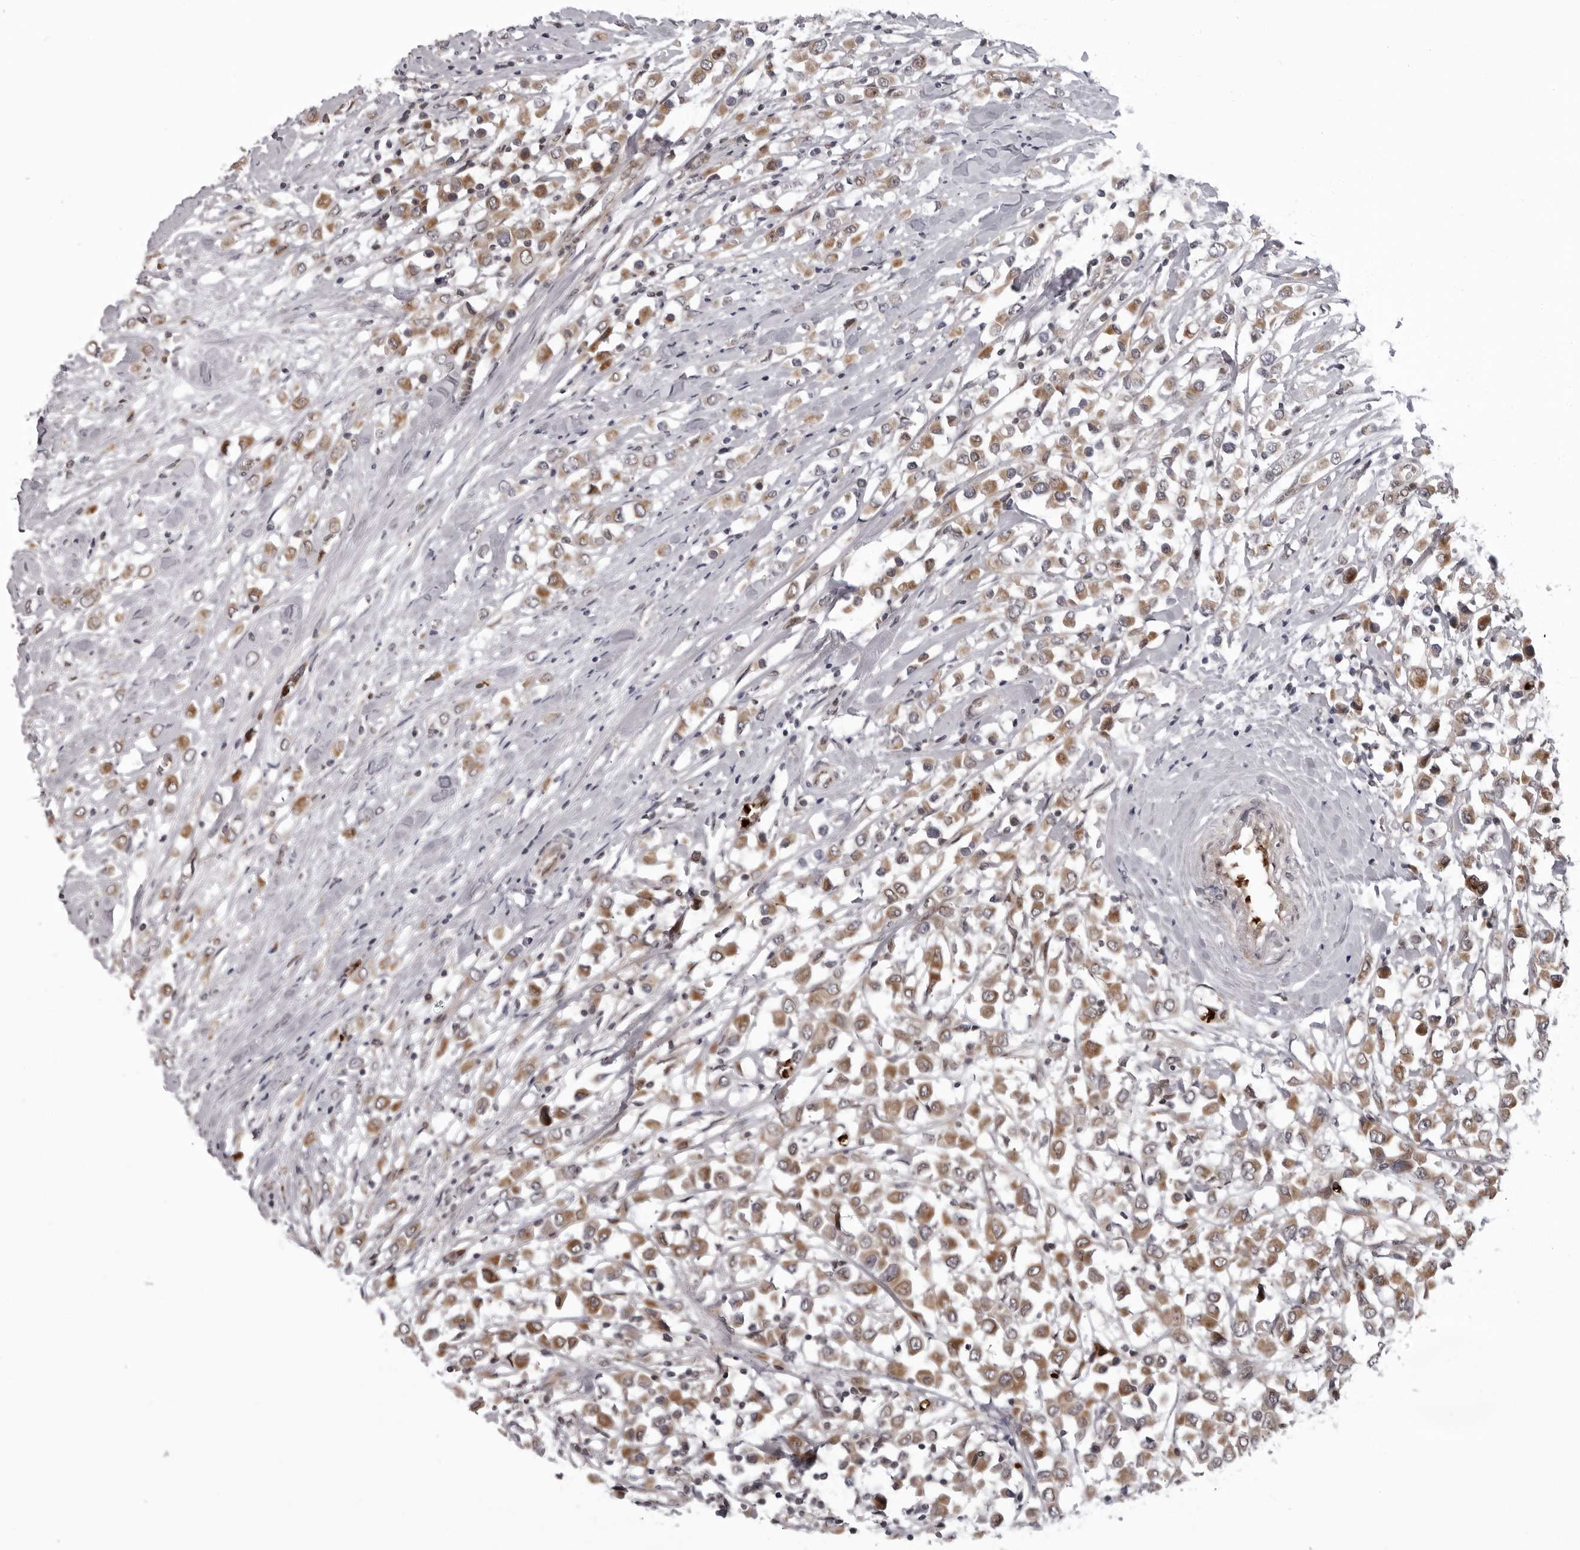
{"staining": {"intensity": "moderate", "quantity": ">75%", "location": "cytoplasmic/membranous"}, "tissue": "breast cancer", "cell_type": "Tumor cells", "image_type": "cancer", "snomed": [{"axis": "morphology", "description": "Duct carcinoma"}, {"axis": "topography", "description": "Breast"}], "caption": "High-power microscopy captured an immunohistochemistry histopathology image of breast cancer (intraductal carcinoma), revealing moderate cytoplasmic/membranous staining in approximately >75% of tumor cells.", "gene": "THOP1", "patient": {"sex": "female", "age": 61}}